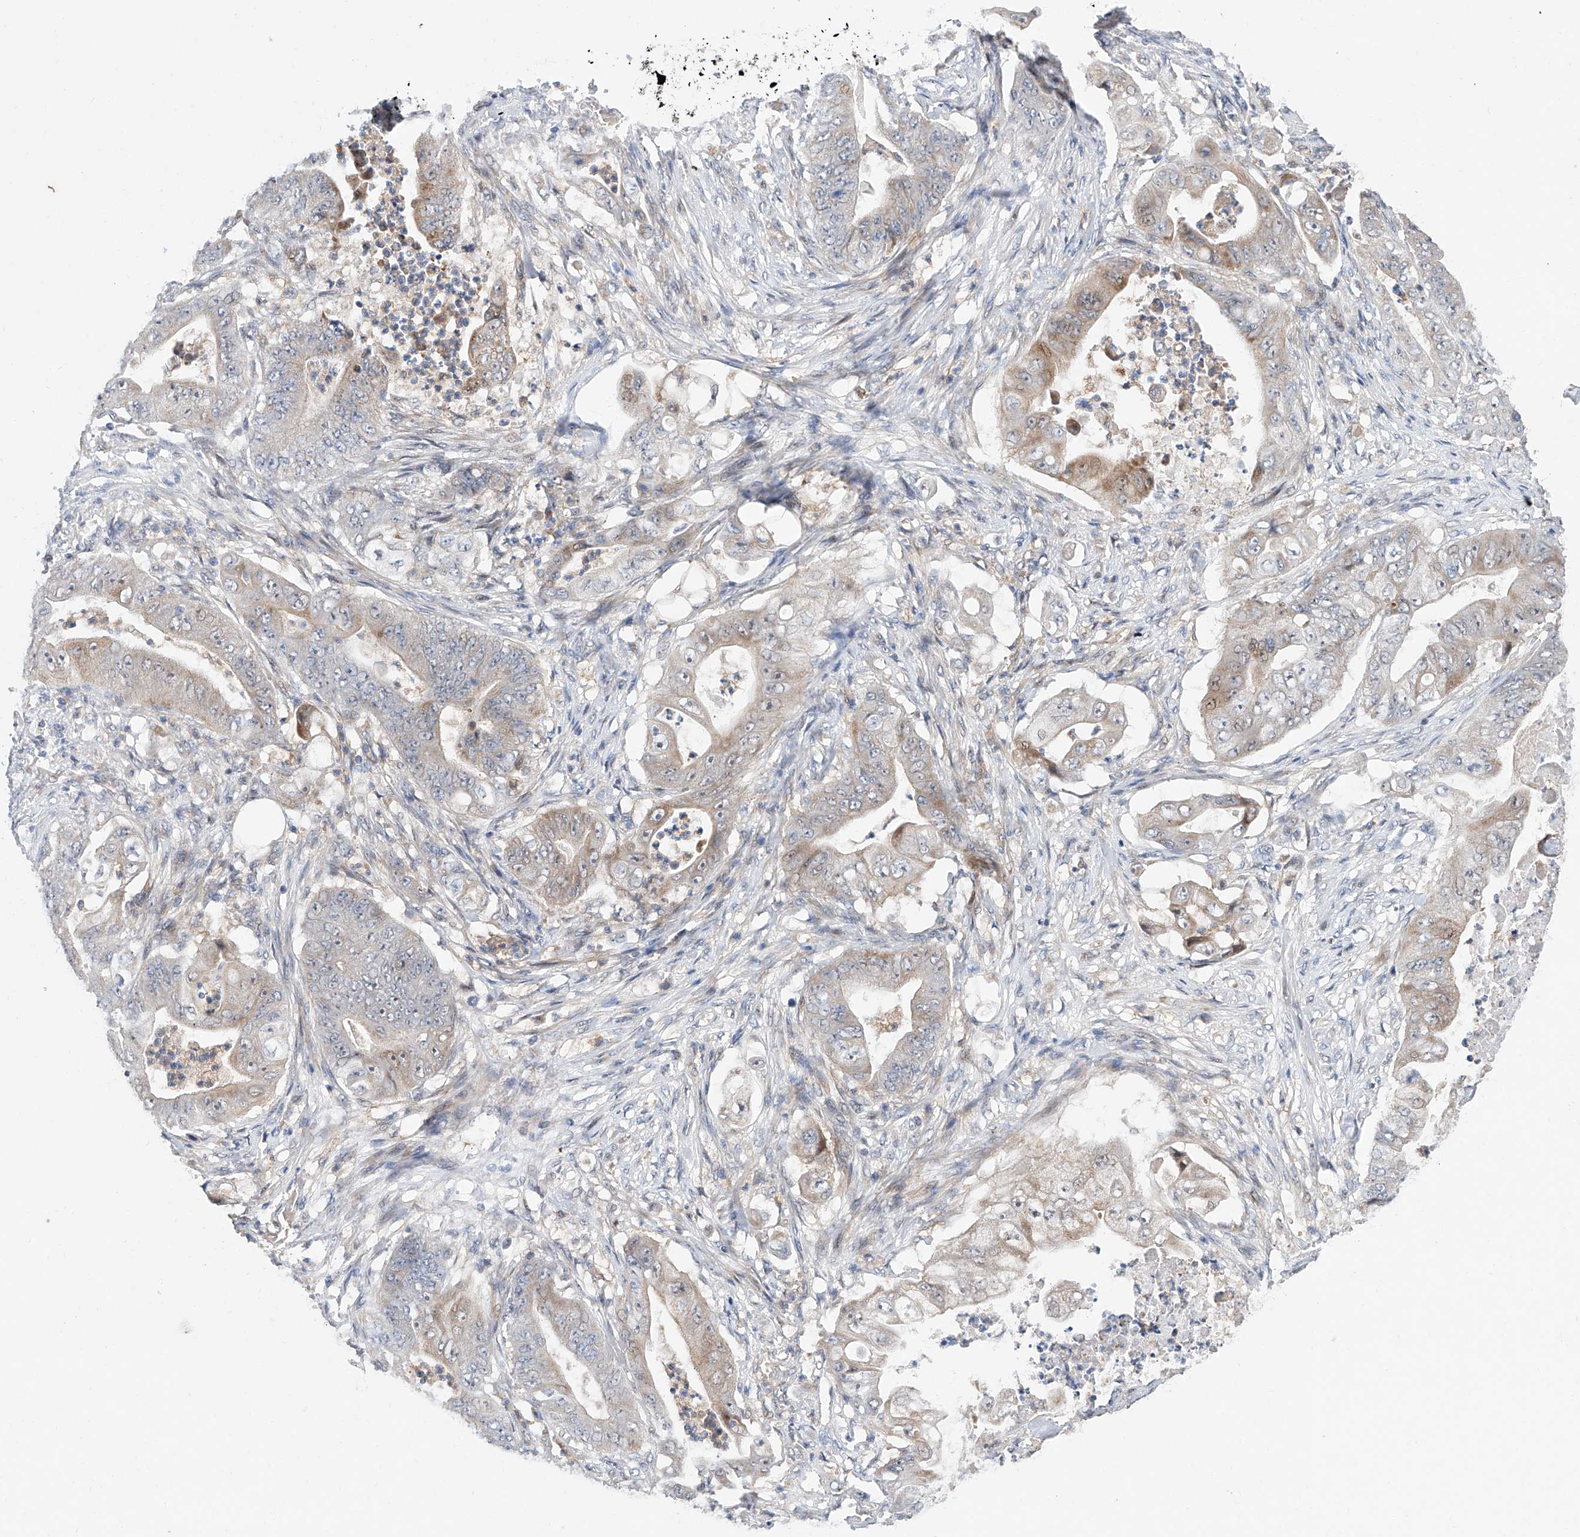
{"staining": {"intensity": "moderate", "quantity": "<25%", "location": "cytoplasmic/membranous"}, "tissue": "stomach cancer", "cell_type": "Tumor cells", "image_type": "cancer", "snomed": [{"axis": "morphology", "description": "Adenocarcinoma, NOS"}, {"axis": "topography", "description": "Stomach"}], "caption": "Immunohistochemistry photomicrograph of neoplastic tissue: stomach cancer stained using immunohistochemistry displays low levels of moderate protein expression localized specifically in the cytoplasmic/membranous of tumor cells, appearing as a cytoplasmic/membranous brown color.", "gene": "FUCA2", "patient": {"sex": "female", "age": 73}}